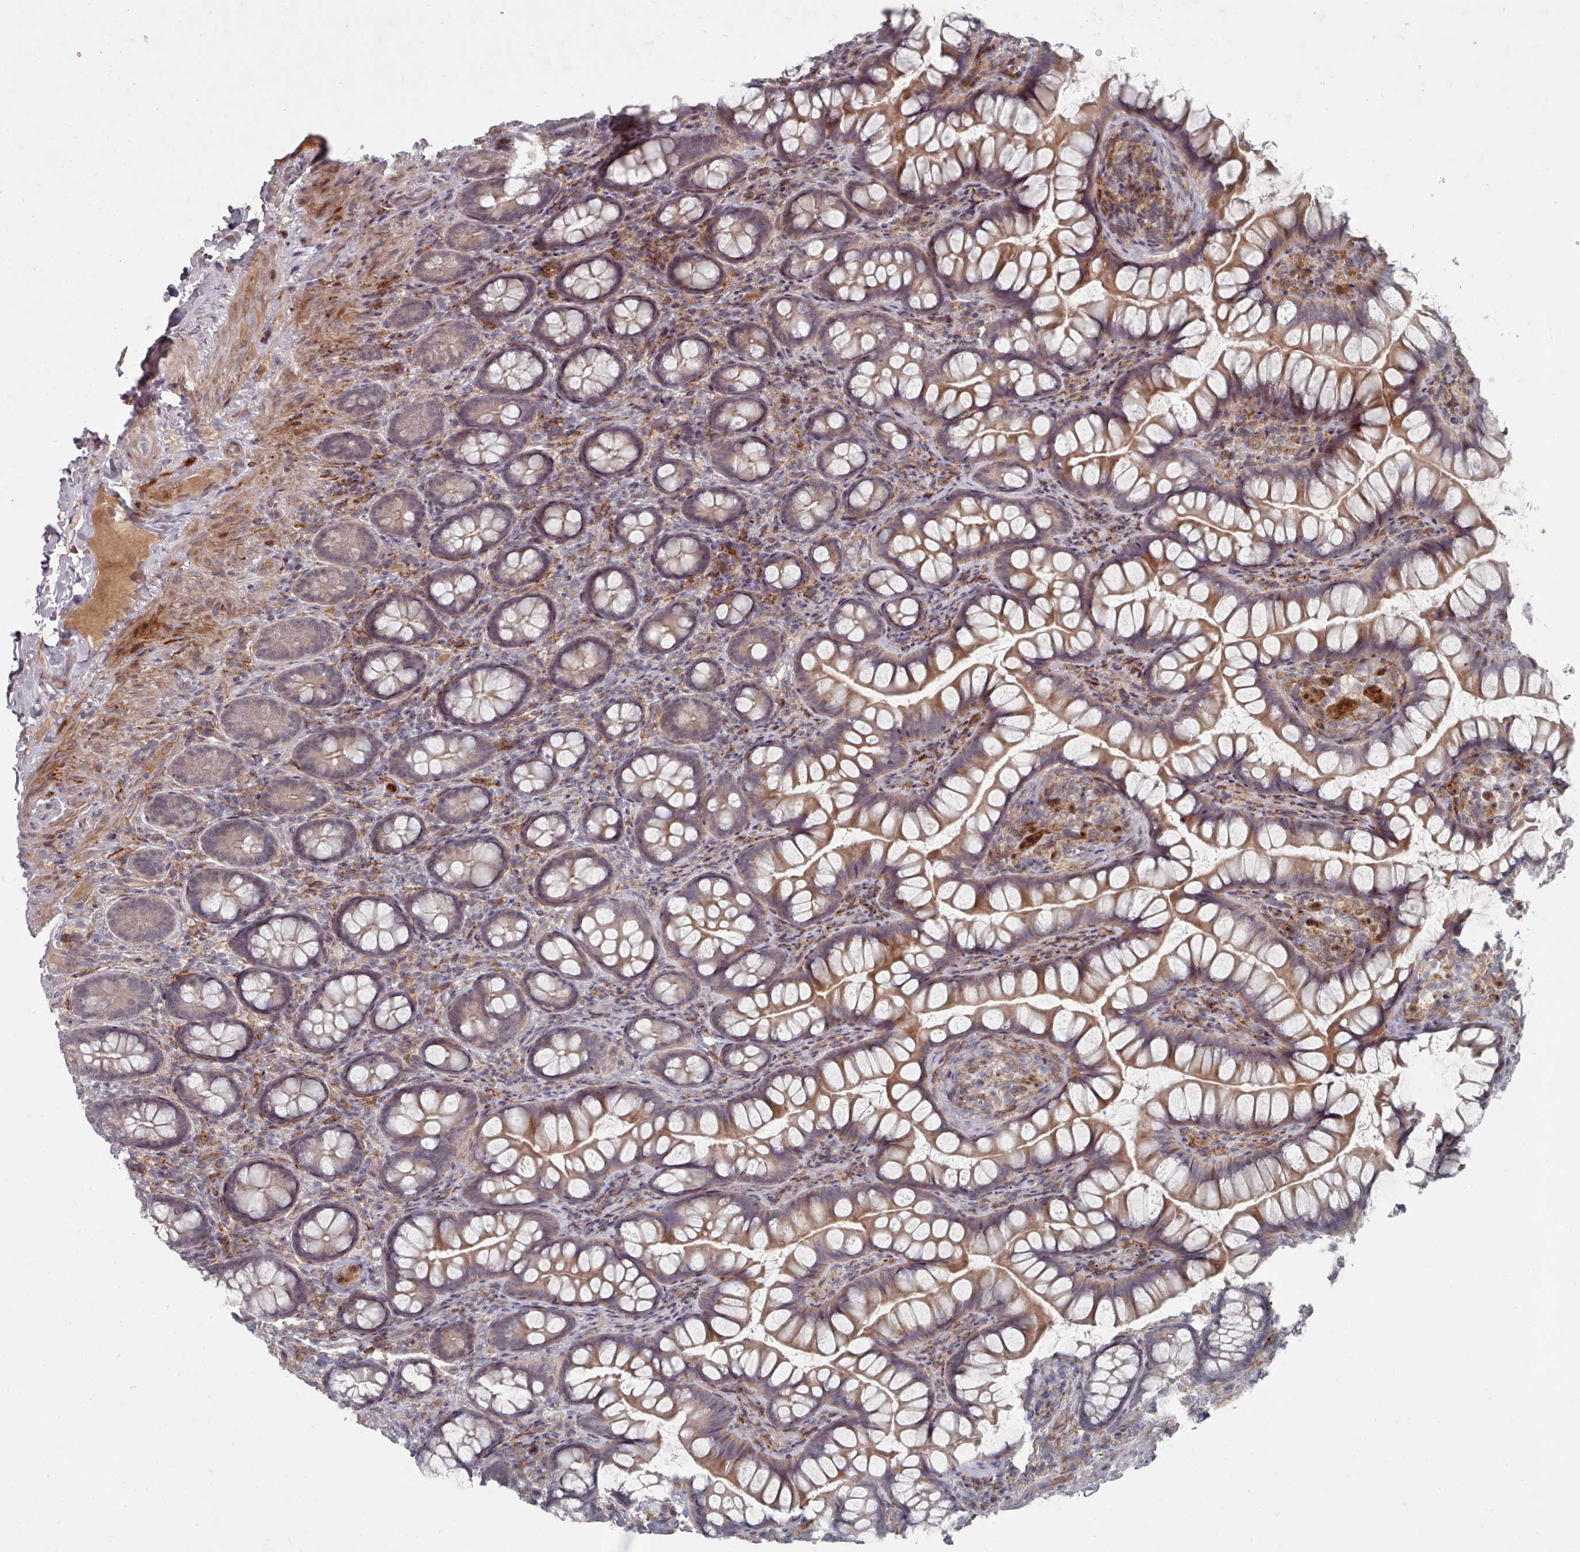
{"staining": {"intensity": "moderate", "quantity": "25%-75%", "location": "cytoplasmic/membranous"}, "tissue": "small intestine", "cell_type": "Glandular cells", "image_type": "normal", "snomed": [{"axis": "morphology", "description": "Normal tissue, NOS"}, {"axis": "topography", "description": "Small intestine"}], "caption": "IHC histopathology image of benign human small intestine stained for a protein (brown), which reveals medium levels of moderate cytoplasmic/membranous expression in about 25%-75% of glandular cells.", "gene": "COL8A2", "patient": {"sex": "male", "age": 70}}